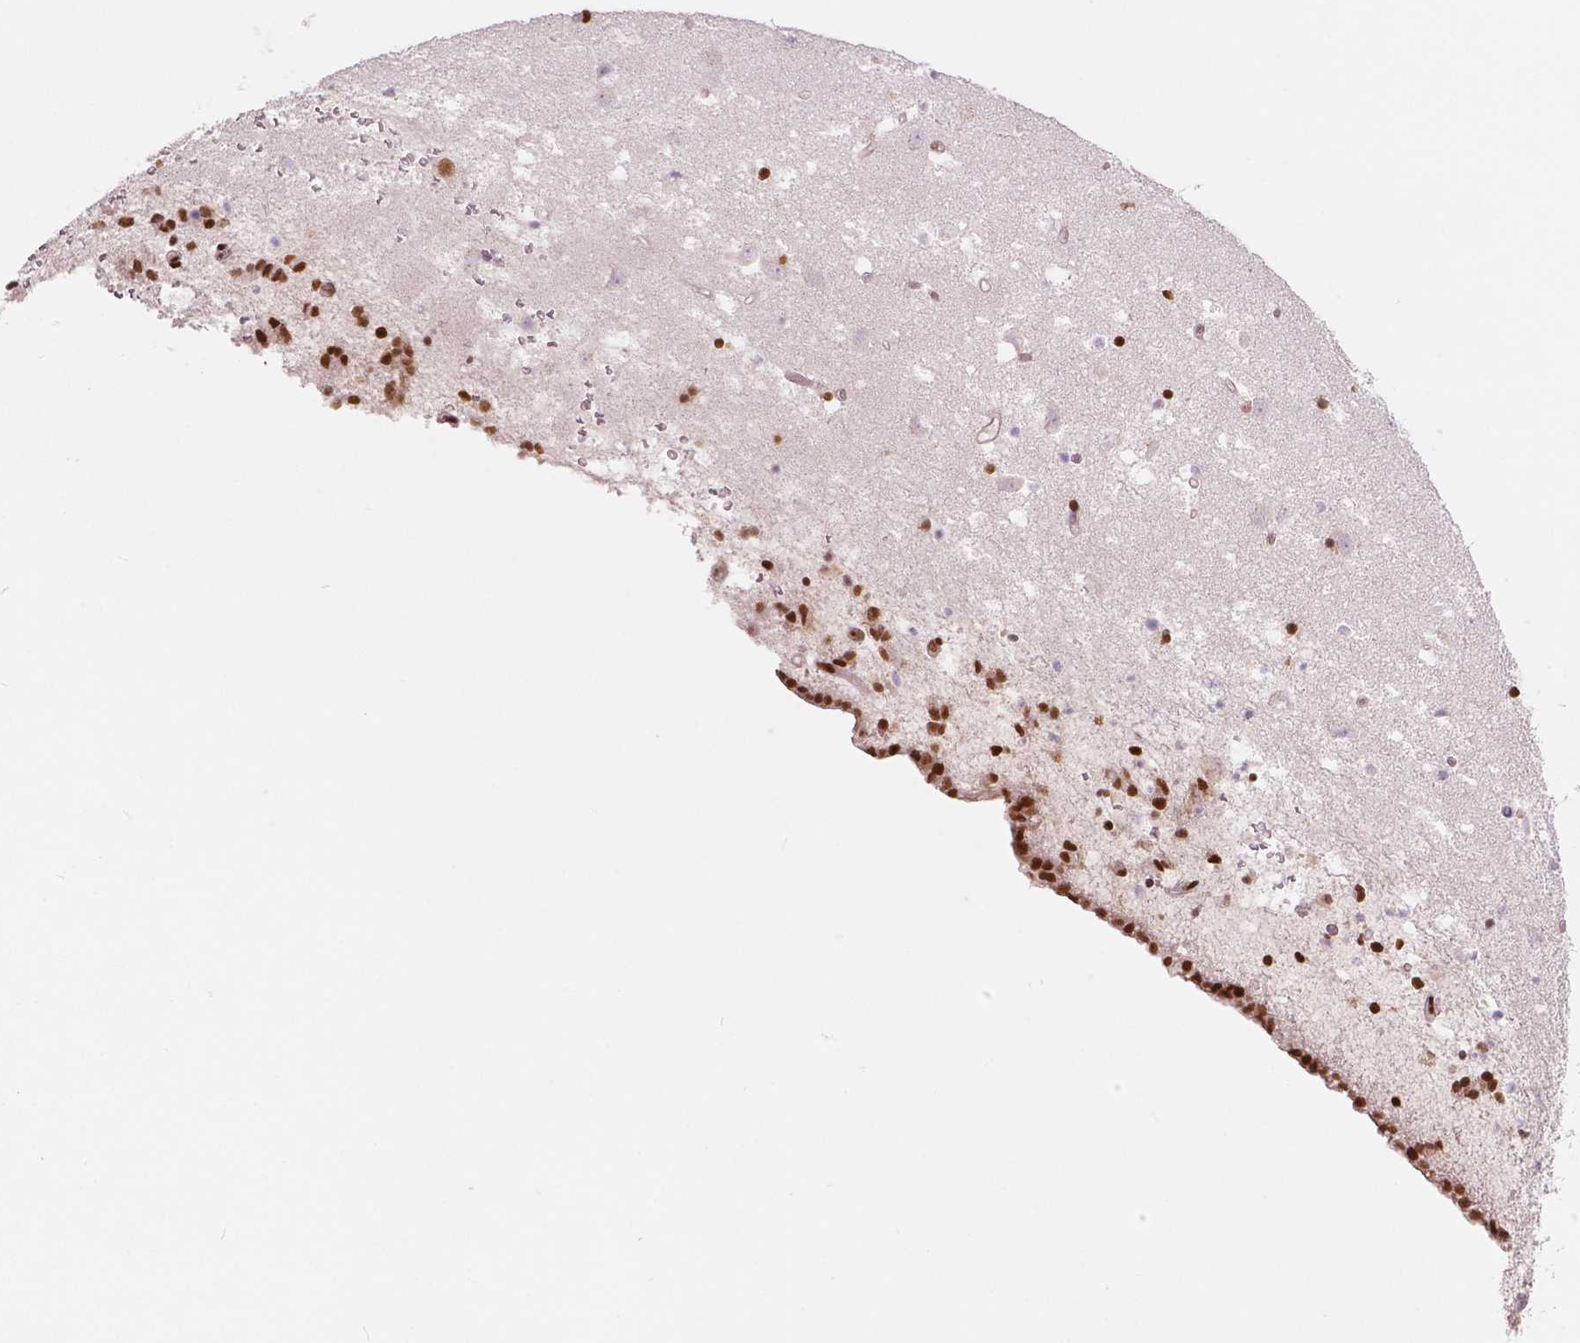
{"staining": {"intensity": "strong", "quantity": "25%-75%", "location": "nuclear"}, "tissue": "caudate", "cell_type": "Glial cells", "image_type": "normal", "snomed": [{"axis": "morphology", "description": "Normal tissue, NOS"}, {"axis": "topography", "description": "Lateral ventricle wall"}], "caption": "A photomicrograph of caudate stained for a protein exhibits strong nuclear brown staining in glial cells.", "gene": "BRD4", "patient": {"sex": "female", "age": 42}}